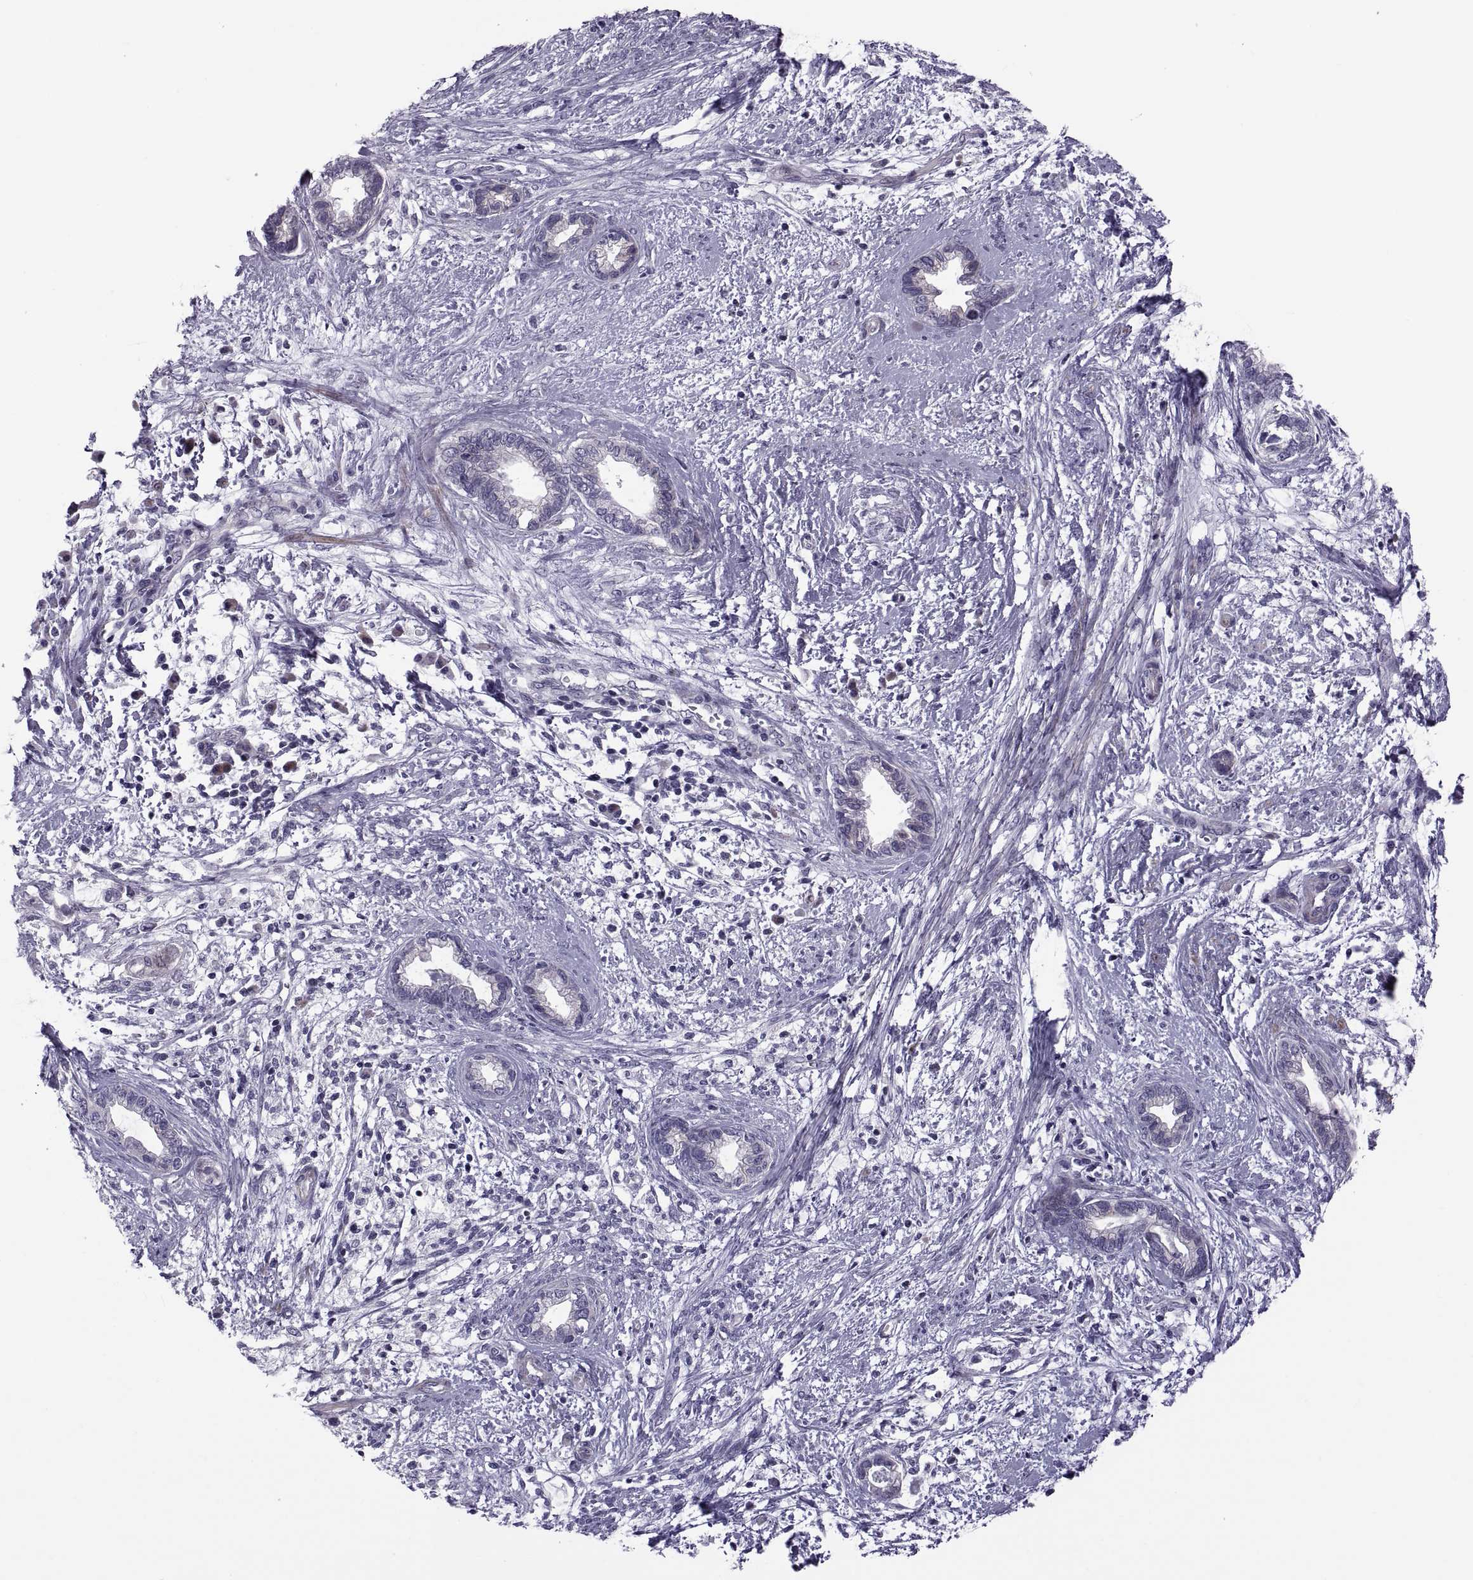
{"staining": {"intensity": "negative", "quantity": "none", "location": "none"}, "tissue": "cervical cancer", "cell_type": "Tumor cells", "image_type": "cancer", "snomed": [{"axis": "morphology", "description": "Adenocarcinoma, NOS"}, {"axis": "topography", "description": "Cervix"}], "caption": "Immunohistochemistry histopathology image of neoplastic tissue: human cervical cancer stained with DAB (3,3'-diaminobenzidine) displays no significant protein expression in tumor cells.", "gene": "TMEM158", "patient": {"sex": "female", "age": 62}}